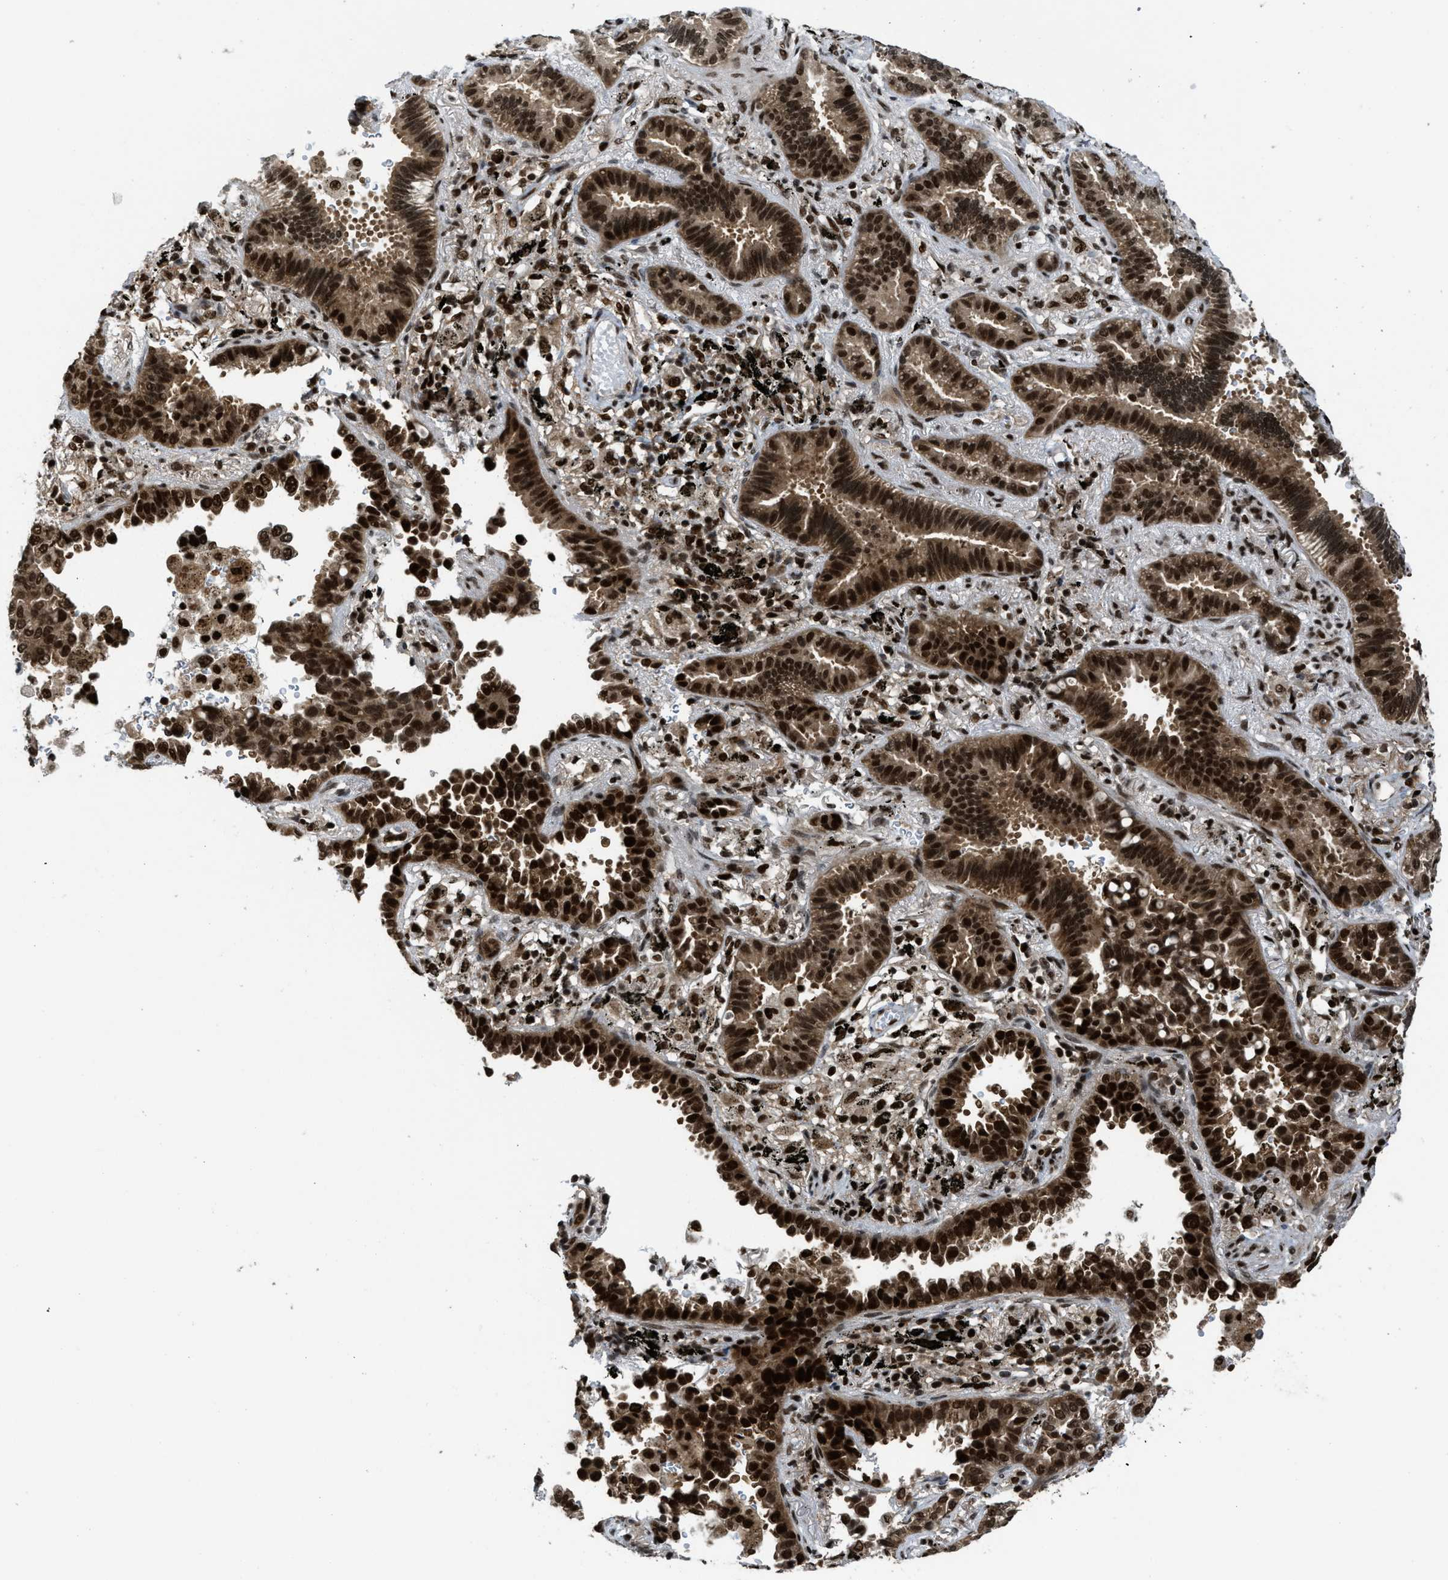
{"staining": {"intensity": "strong", "quantity": ">75%", "location": "nuclear"}, "tissue": "lung cancer", "cell_type": "Tumor cells", "image_type": "cancer", "snomed": [{"axis": "morphology", "description": "Normal tissue, NOS"}, {"axis": "morphology", "description": "Adenocarcinoma, NOS"}, {"axis": "topography", "description": "Lung"}], "caption": "Protein staining of lung cancer (adenocarcinoma) tissue reveals strong nuclear positivity in about >75% of tumor cells.", "gene": "RFX5", "patient": {"sex": "male", "age": 59}}